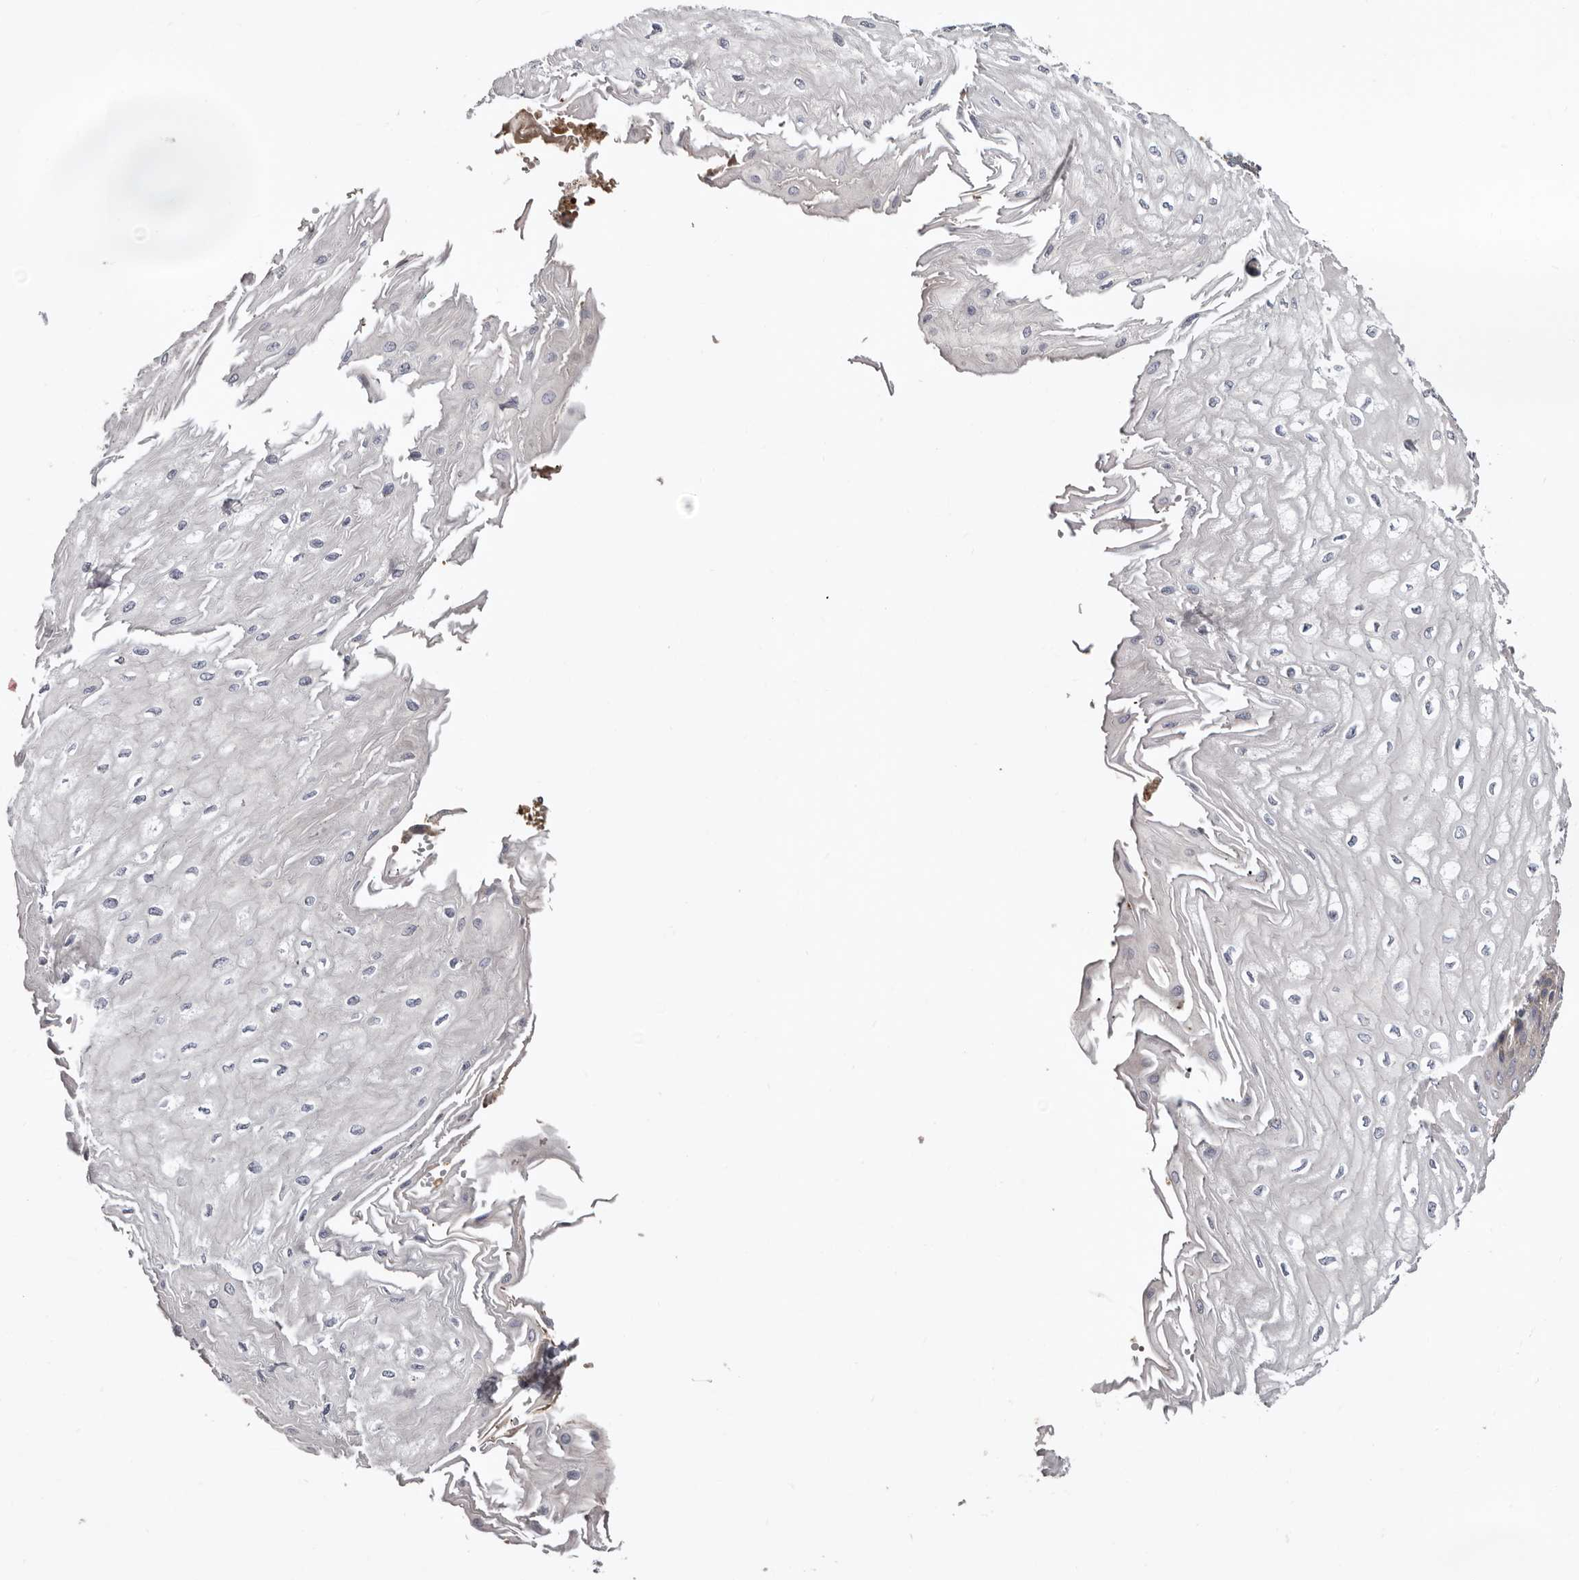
{"staining": {"intensity": "weak", "quantity": "<25%", "location": "cytoplasmic/membranous"}, "tissue": "esophagus", "cell_type": "Squamous epithelial cells", "image_type": "normal", "snomed": [{"axis": "morphology", "description": "Normal tissue, NOS"}, {"axis": "topography", "description": "Esophagus"}], "caption": "A high-resolution micrograph shows immunohistochemistry (IHC) staining of unremarkable esophagus, which shows no significant staining in squamous epithelial cells.", "gene": "ASIC5", "patient": {"sex": "male", "age": 60}}